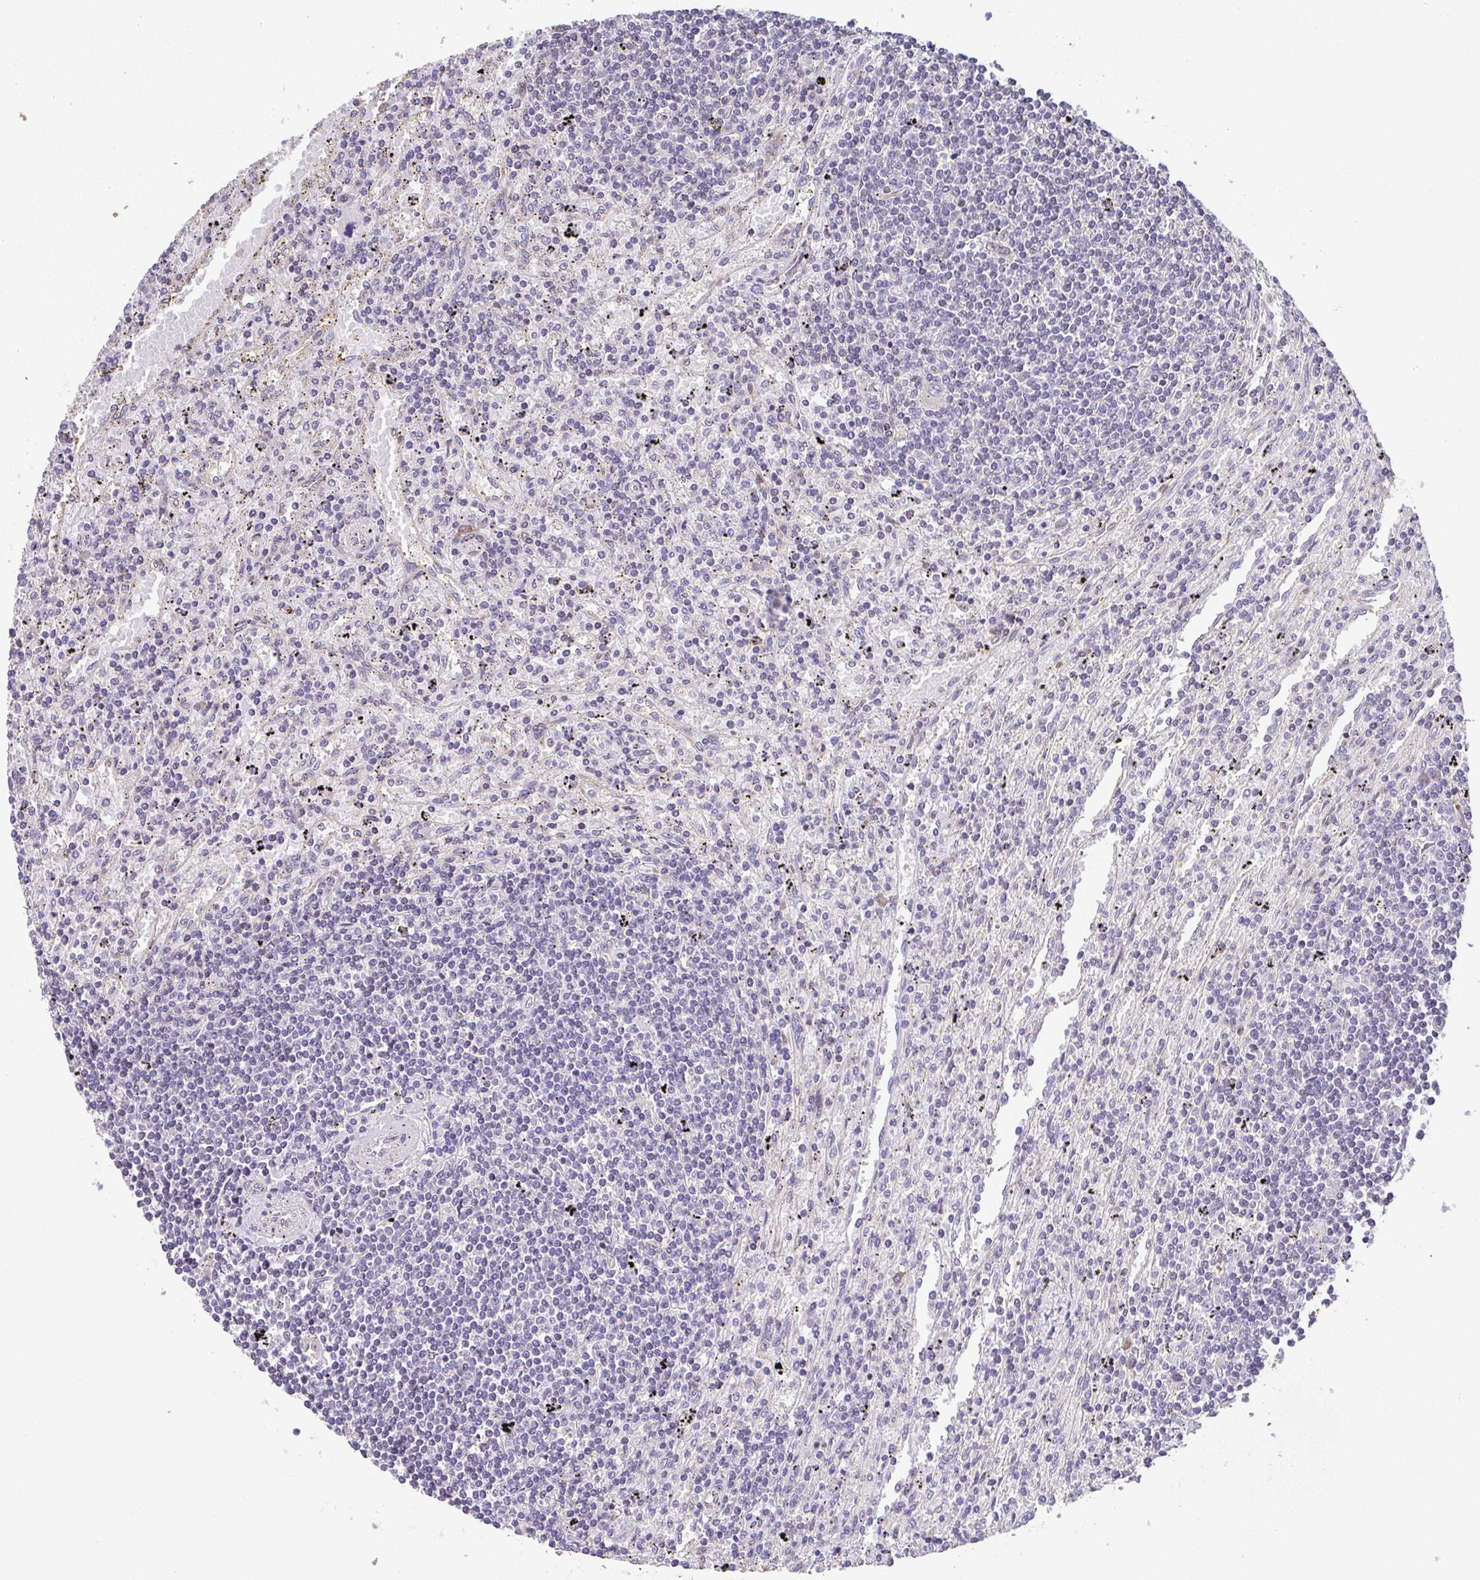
{"staining": {"intensity": "negative", "quantity": "none", "location": "none"}, "tissue": "lymphoma", "cell_type": "Tumor cells", "image_type": "cancer", "snomed": [{"axis": "morphology", "description": "Malignant lymphoma, non-Hodgkin's type, Low grade"}, {"axis": "topography", "description": "Spleen"}], "caption": "This is an IHC image of human malignant lymphoma, non-Hodgkin's type (low-grade). There is no positivity in tumor cells.", "gene": "RUNDC3B", "patient": {"sex": "male", "age": 76}}